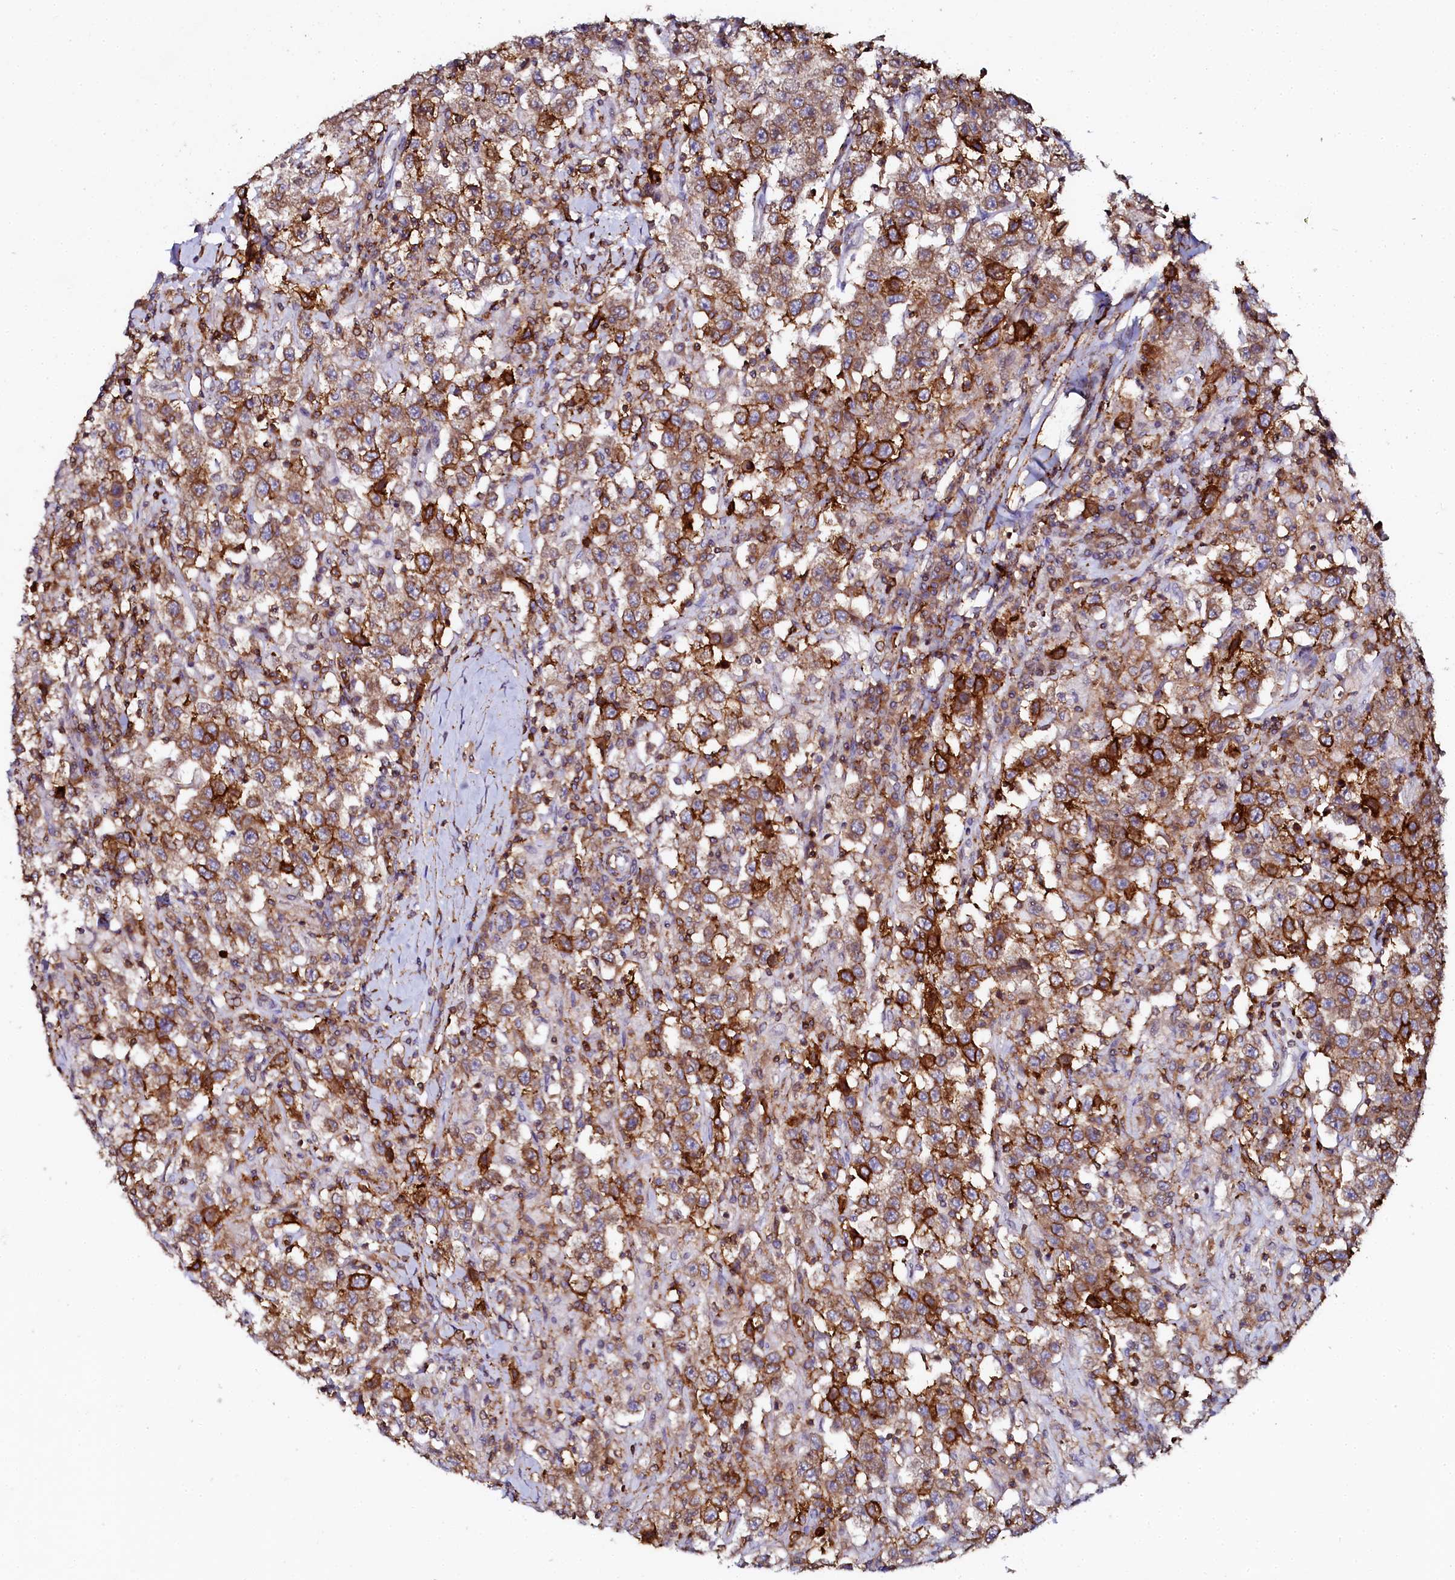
{"staining": {"intensity": "moderate", "quantity": ">75%", "location": "cytoplasmic/membranous"}, "tissue": "testis cancer", "cell_type": "Tumor cells", "image_type": "cancer", "snomed": [{"axis": "morphology", "description": "Seminoma, NOS"}, {"axis": "topography", "description": "Testis"}], "caption": "Immunohistochemical staining of testis cancer shows medium levels of moderate cytoplasmic/membranous staining in about >75% of tumor cells. The protein is stained brown, and the nuclei are stained in blue (DAB IHC with brightfield microscopy, high magnification).", "gene": "AAAS", "patient": {"sex": "male", "age": 41}}